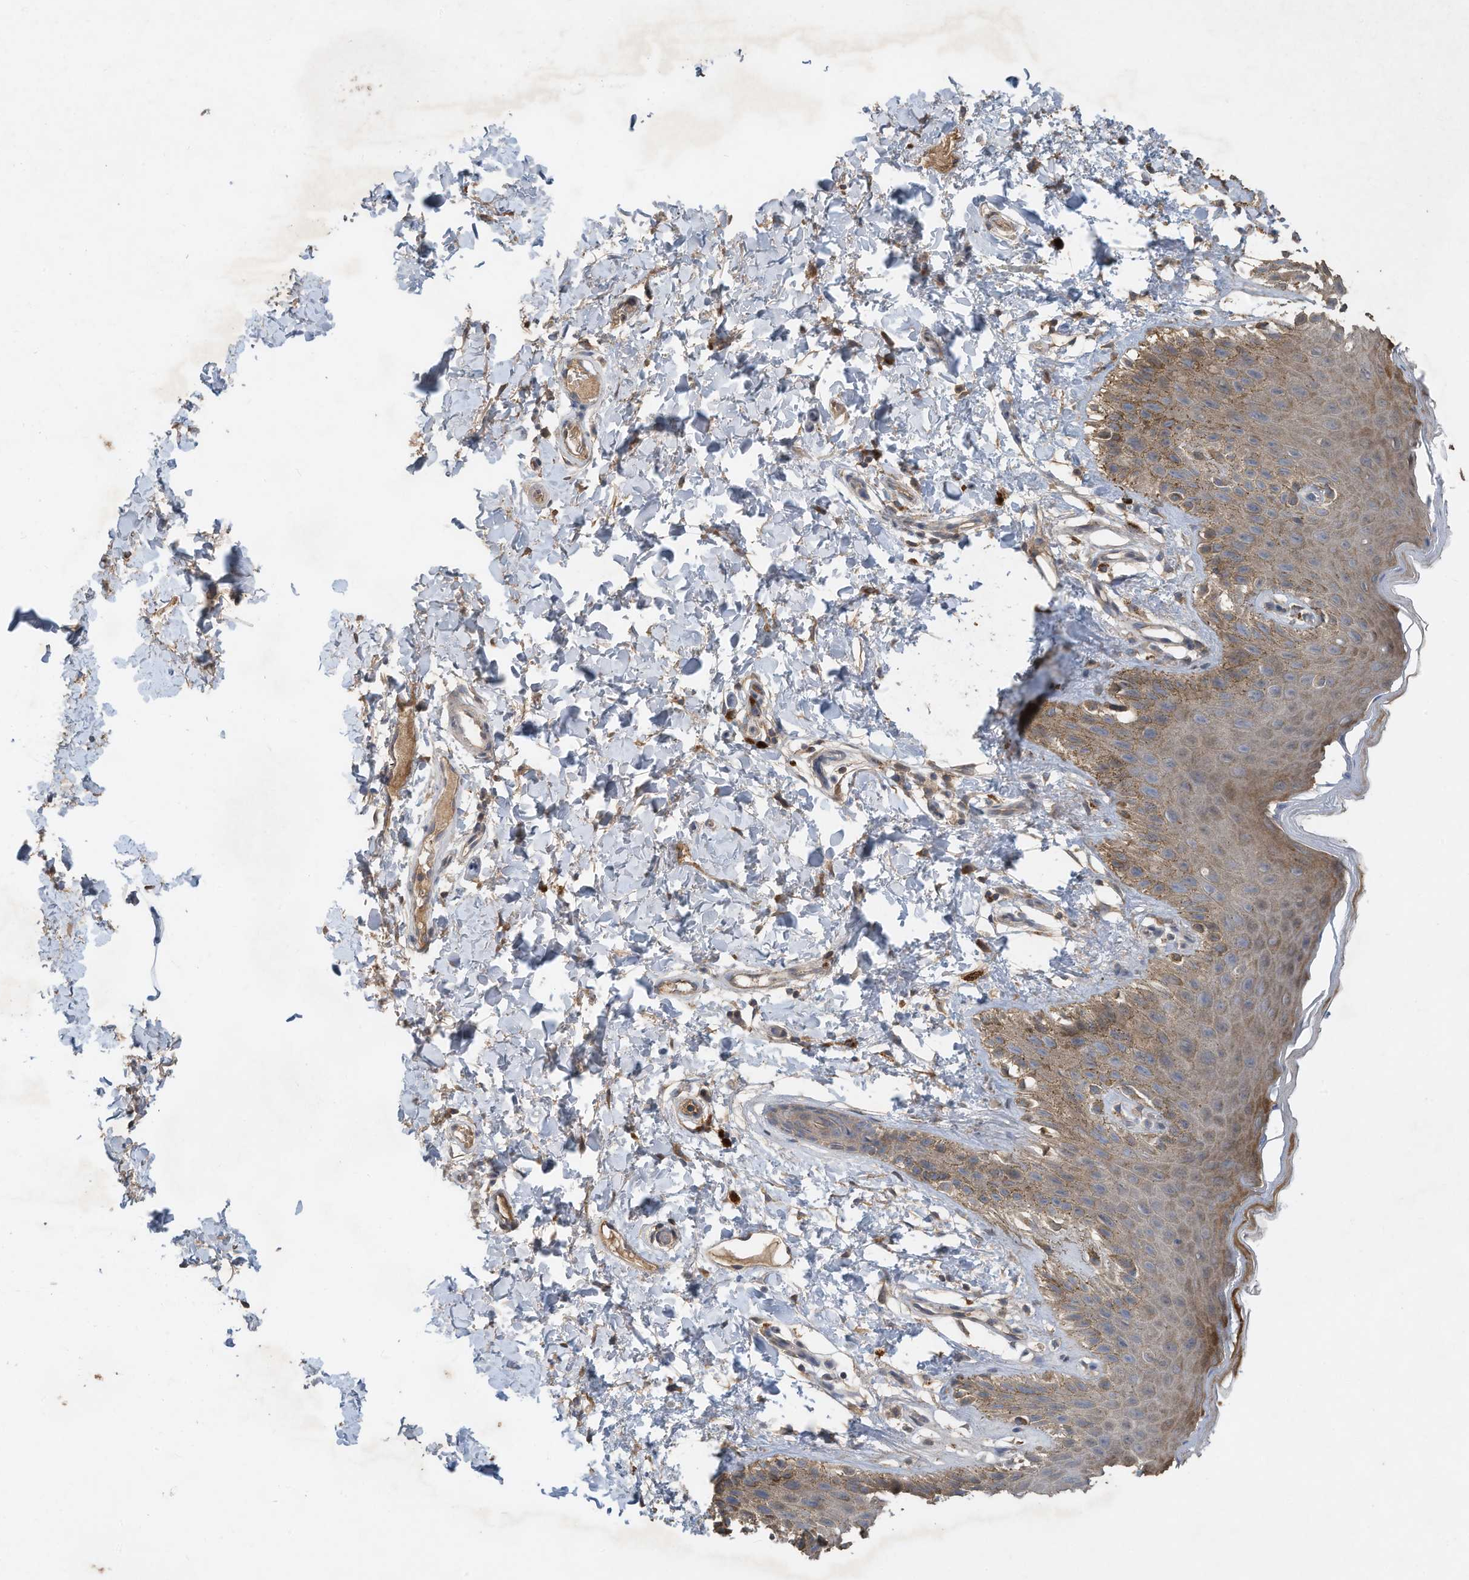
{"staining": {"intensity": "moderate", "quantity": "25%-75%", "location": "cytoplasmic/membranous"}, "tissue": "skin", "cell_type": "Epidermal cells", "image_type": "normal", "snomed": [{"axis": "morphology", "description": "Normal tissue, NOS"}, {"axis": "topography", "description": "Anal"}], "caption": "Approximately 25%-75% of epidermal cells in unremarkable human skin display moderate cytoplasmic/membranous protein positivity as visualized by brown immunohistochemical staining.", "gene": "CAPN13", "patient": {"sex": "male", "age": 44}}